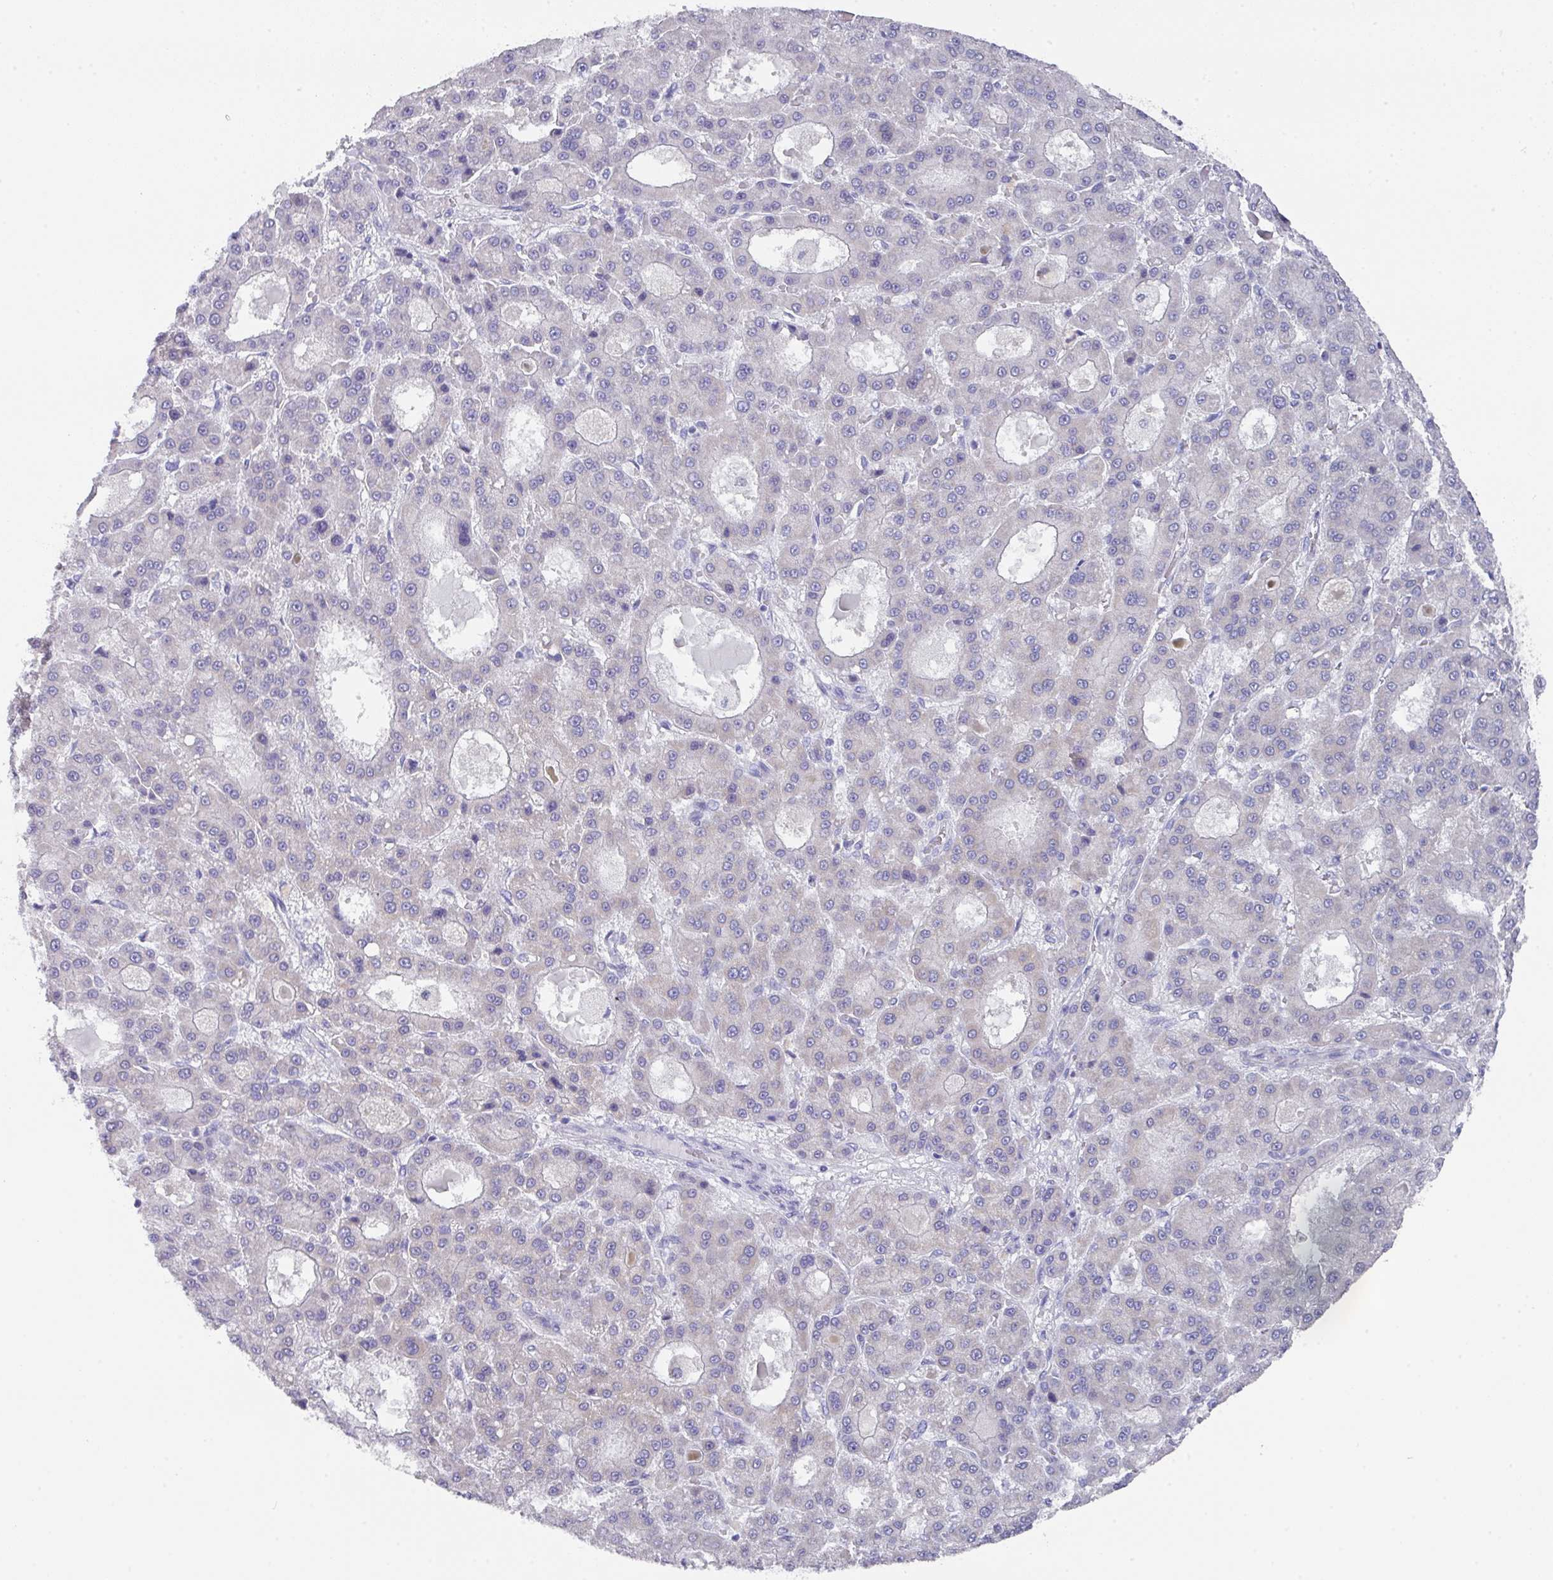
{"staining": {"intensity": "negative", "quantity": "none", "location": "none"}, "tissue": "liver cancer", "cell_type": "Tumor cells", "image_type": "cancer", "snomed": [{"axis": "morphology", "description": "Carcinoma, Hepatocellular, NOS"}, {"axis": "topography", "description": "Liver"}], "caption": "Liver hepatocellular carcinoma stained for a protein using IHC displays no expression tumor cells.", "gene": "DAZL", "patient": {"sex": "male", "age": 70}}